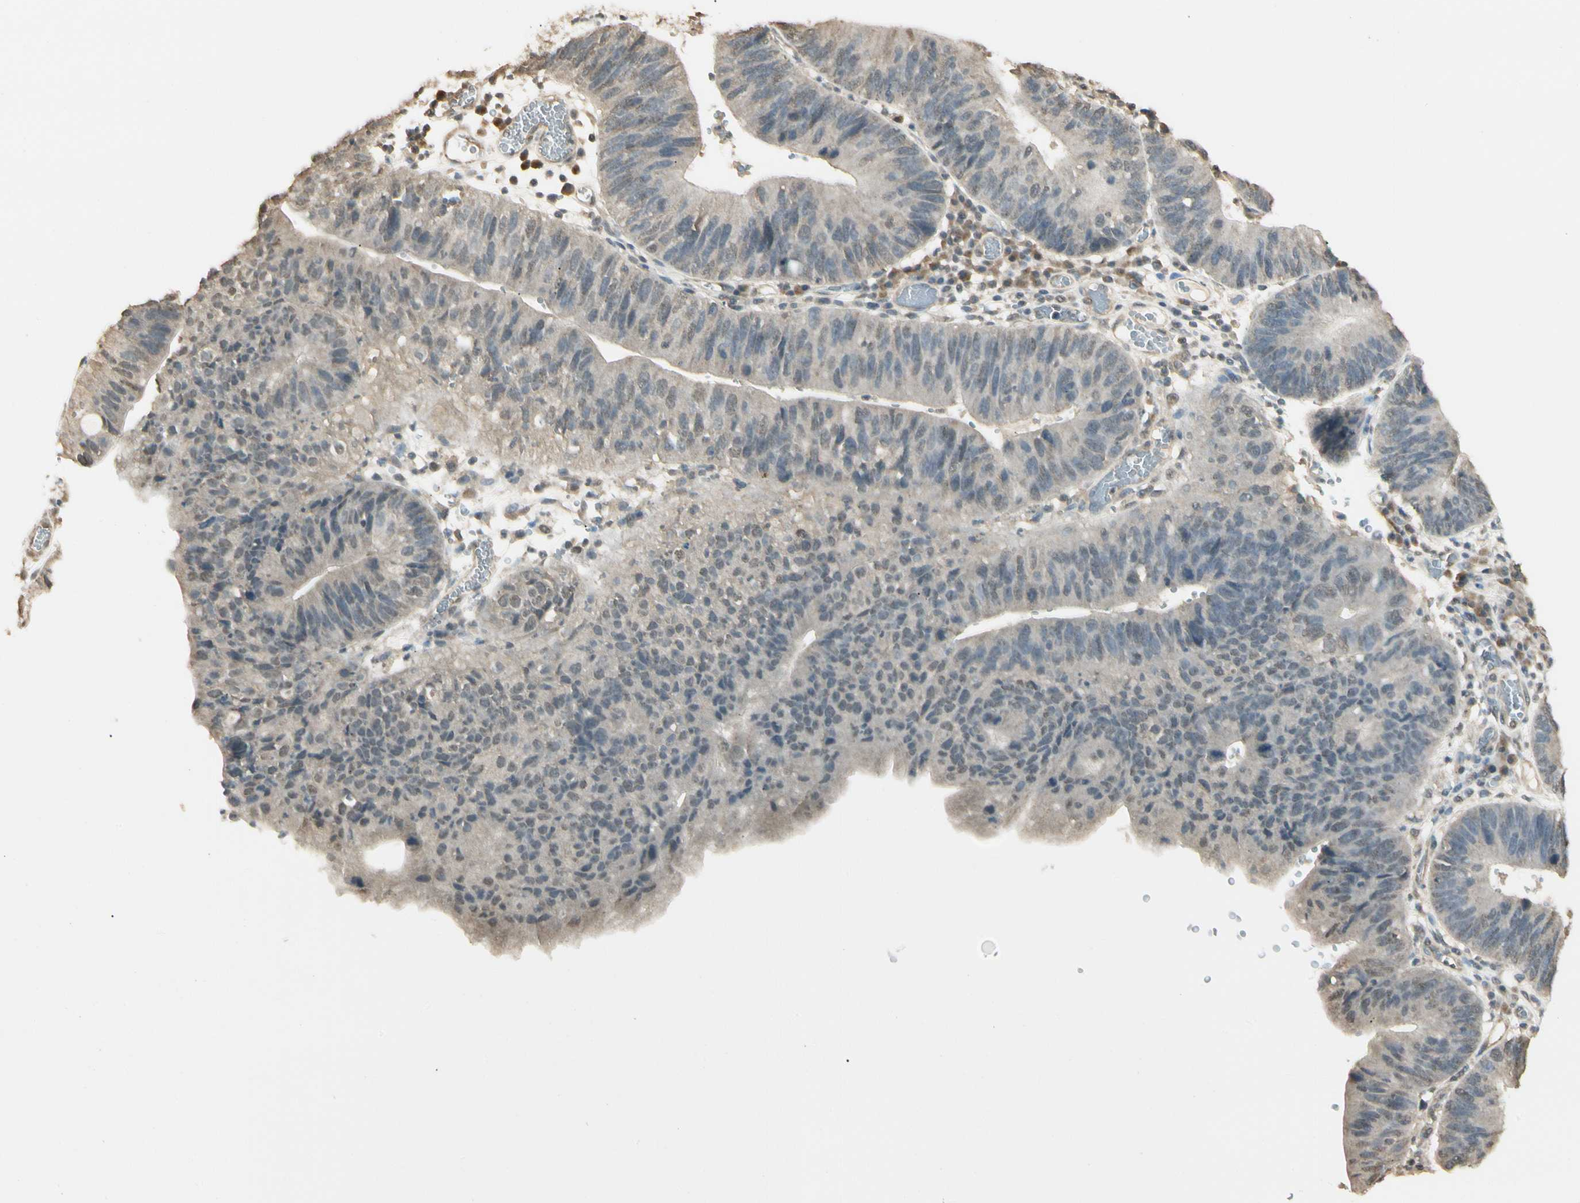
{"staining": {"intensity": "weak", "quantity": ">75%", "location": "cytoplasmic/membranous"}, "tissue": "stomach cancer", "cell_type": "Tumor cells", "image_type": "cancer", "snomed": [{"axis": "morphology", "description": "Adenocarcinoma, NOS"}, {"axis": "topography", "description": "Stomach"}], "caption": "This micrograph exhibits IHC staining of stomach cancer, with low weak cytoplasmic/membranous staining in about >75% of tumor cells.", "gene": "SGCA", "patient": {"sex": "male", "age": 59}}